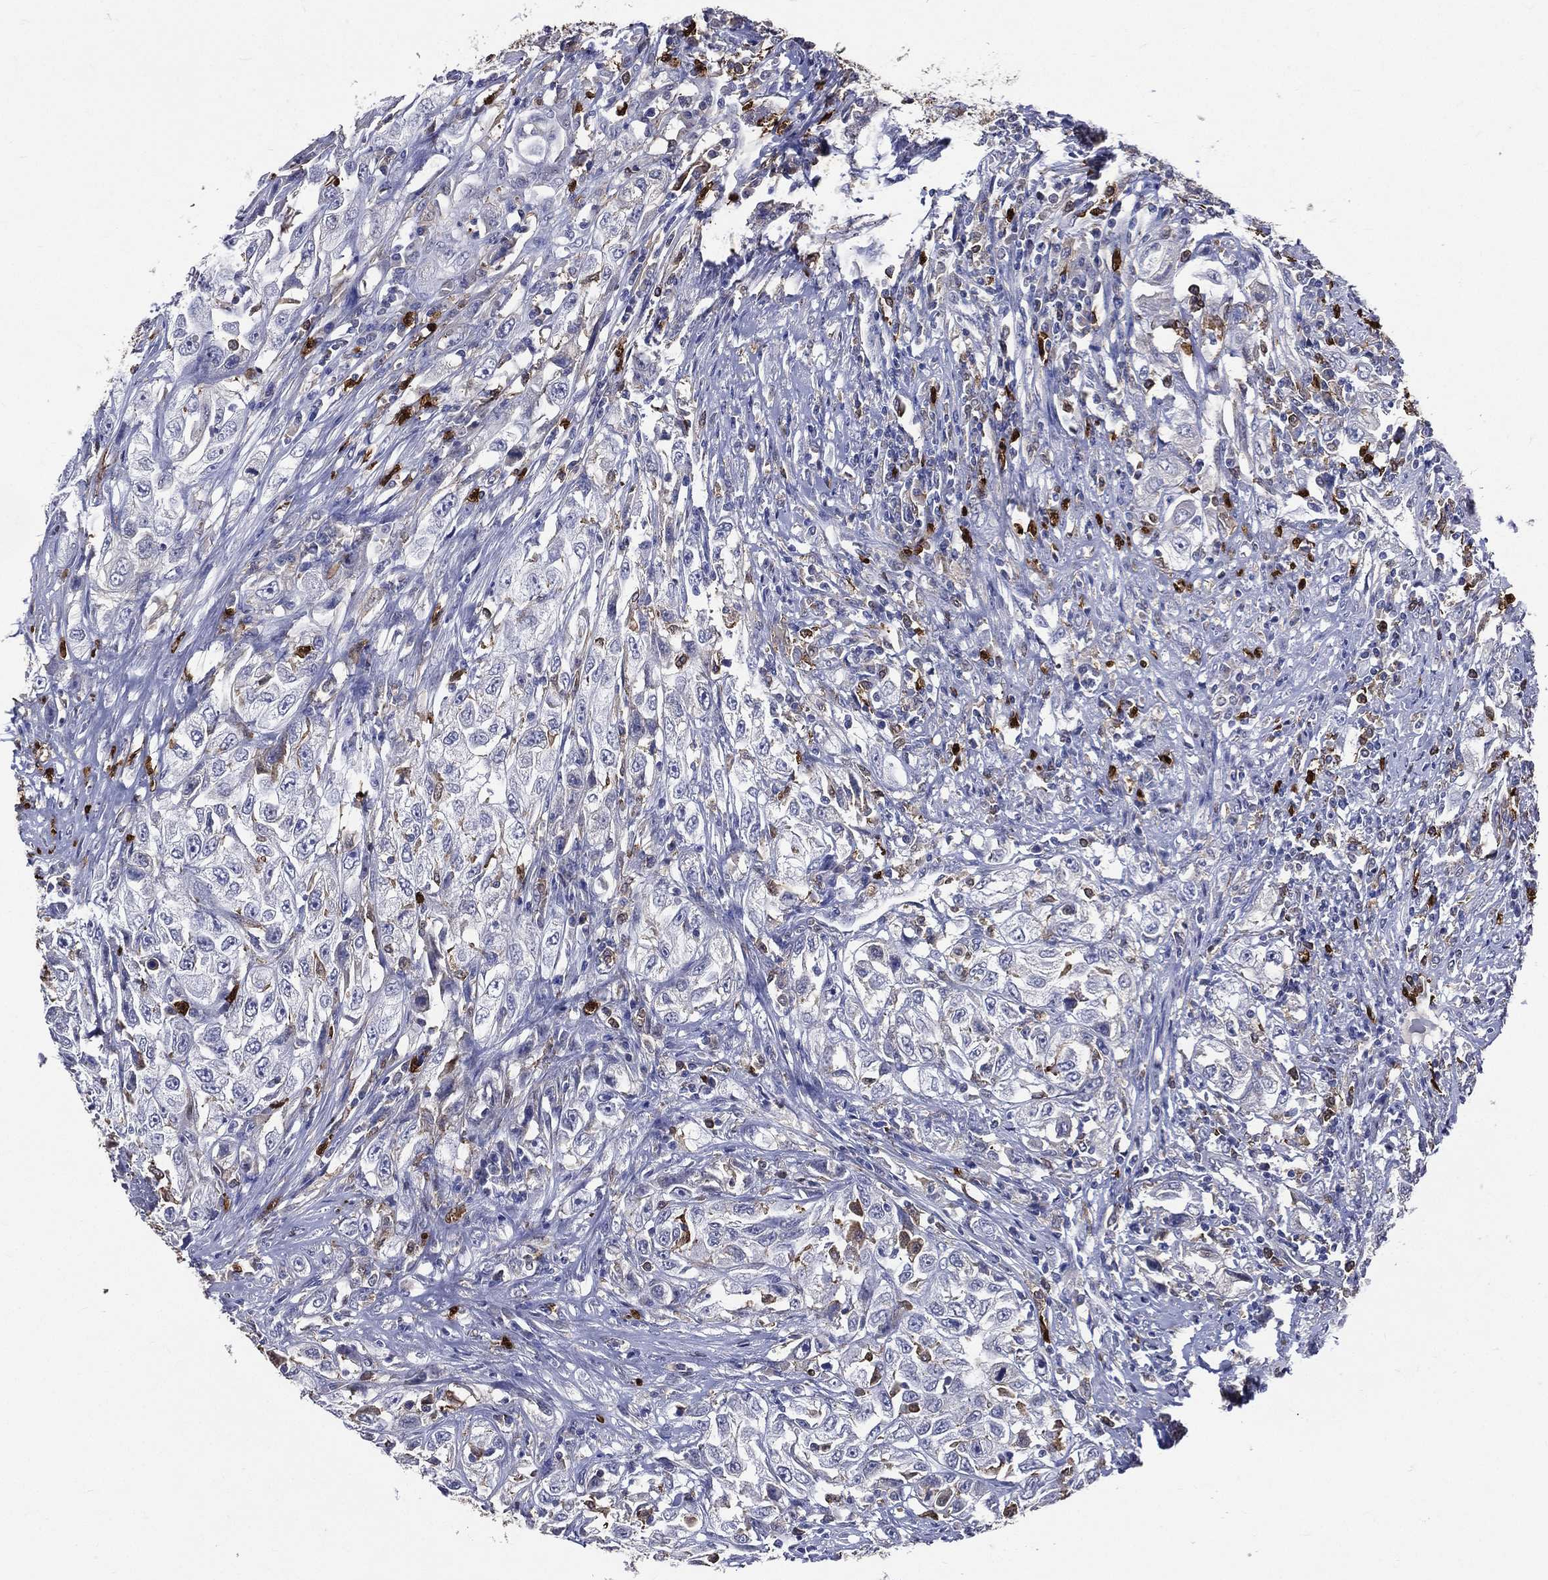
{"staining": {"intensity": "negative", "quantity": "none", "location": "none"}, "tissue": "urothelial cancer", "cell_type": "Tumor cells", "image_type": "cancer", "snomed": [{"axis": "morphology", "description": "Urothelial carcinoma, High grade"}, {"axis": "topography", "description": "Urinary bladder"}], "caption": "The image displays no significant positivity in tumor cells of urothelial cancer. The staining was performed using DAB (3,3'-diaminobenzidine) to visualize the protein expression in brown, while the nuclei were stained in blue with hematoxylin (Magnification: 20x).", "gene": "GPR171", "patient": {"sex": "female", "age": 56}}